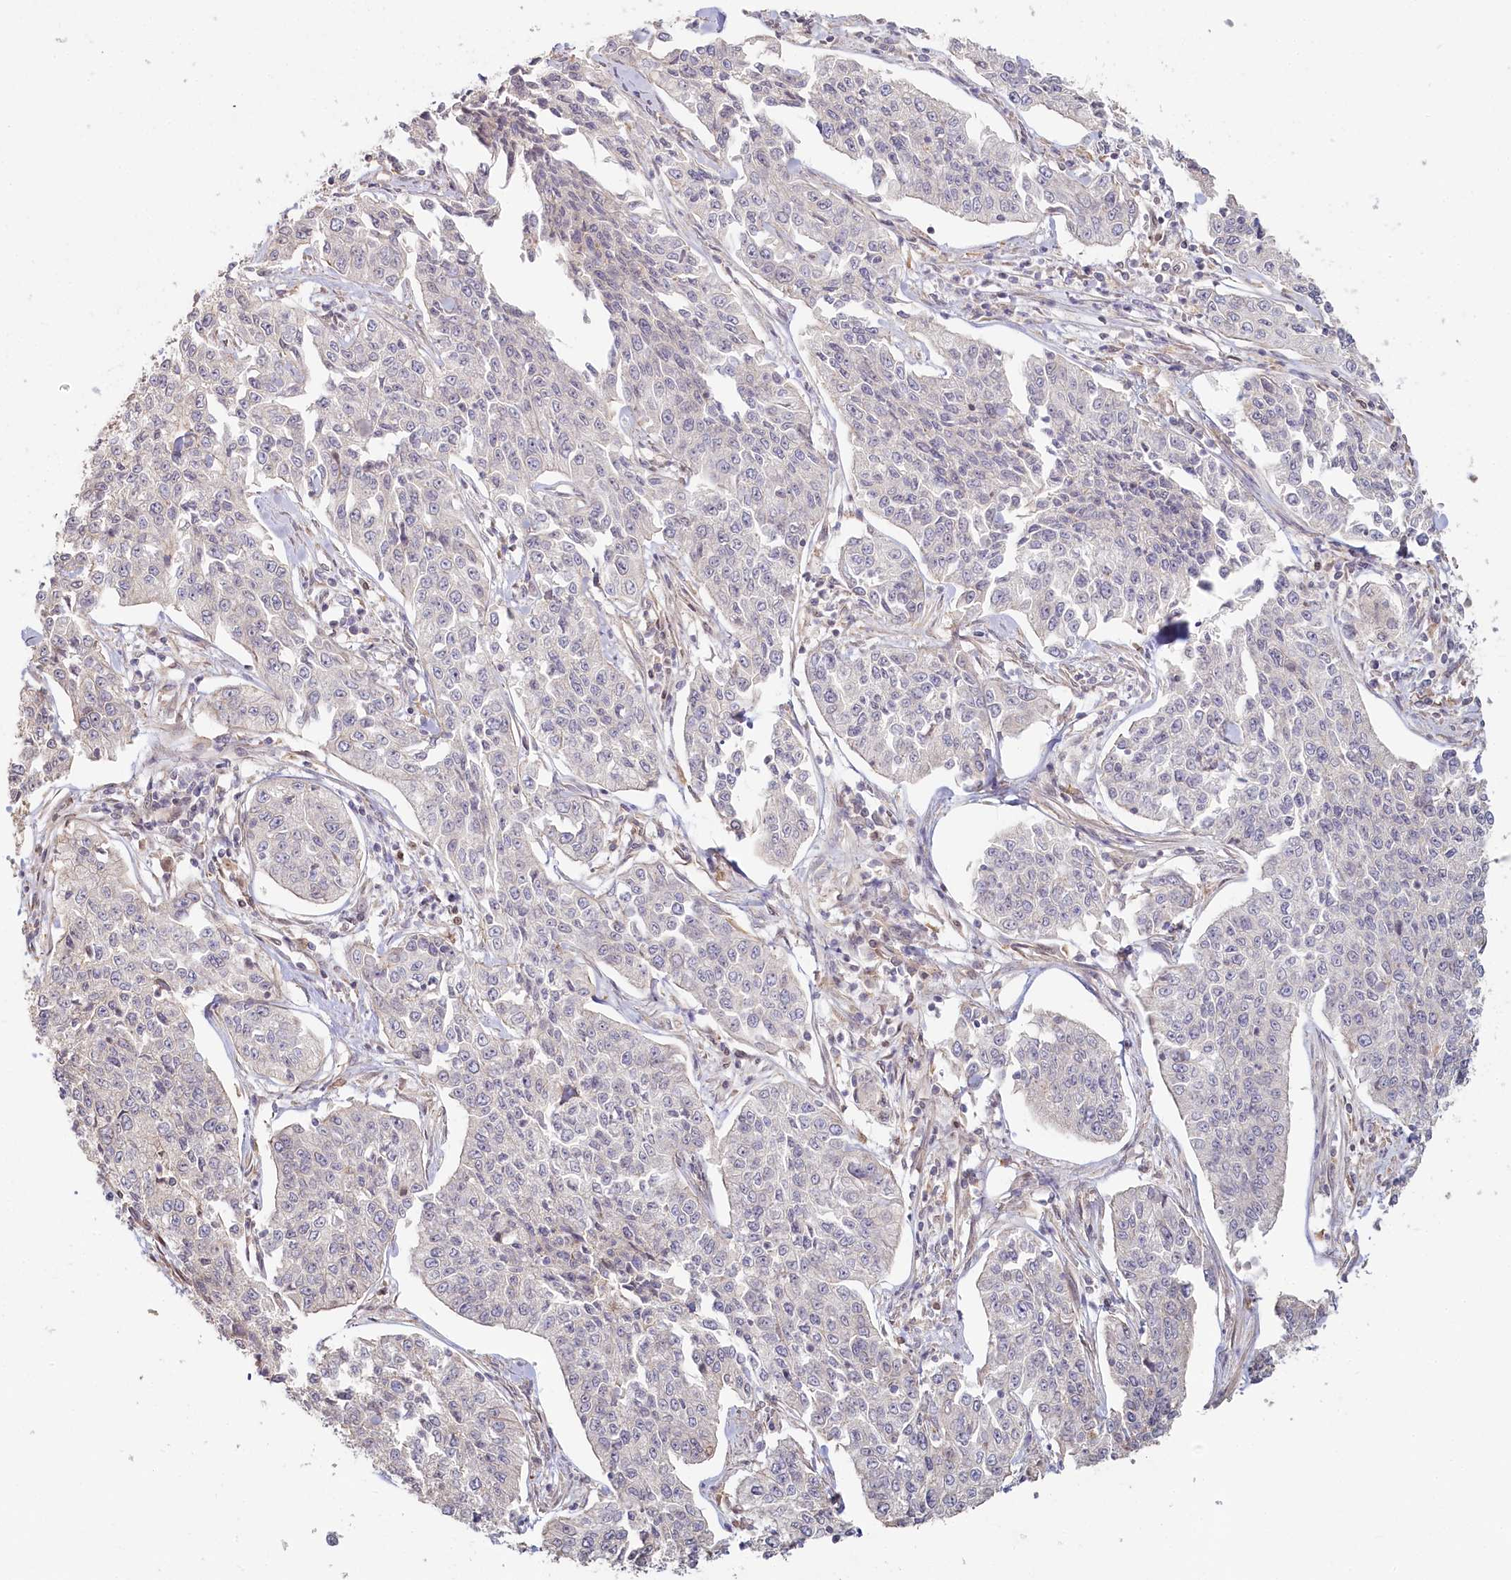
{"staining": {"intensity": "negative", "quantity": "none", "location": "none"}, "tissue": "cervical cancer", "cell_type": "Tumor cells", "image_type": "cancer", "snomed": [{"axis": "morphology", "description": "Squamous cell carcinoma, NOS"}, {"axis": "topography", "description": "Cervix"}], "caption": "Human squamous cell carcinoma (cervical) stained for a protein using immunohistochemistry exhibits no expression in tumor cells.", "gene": "TCHP", "patient": {"sex": "female", "age": 35}}